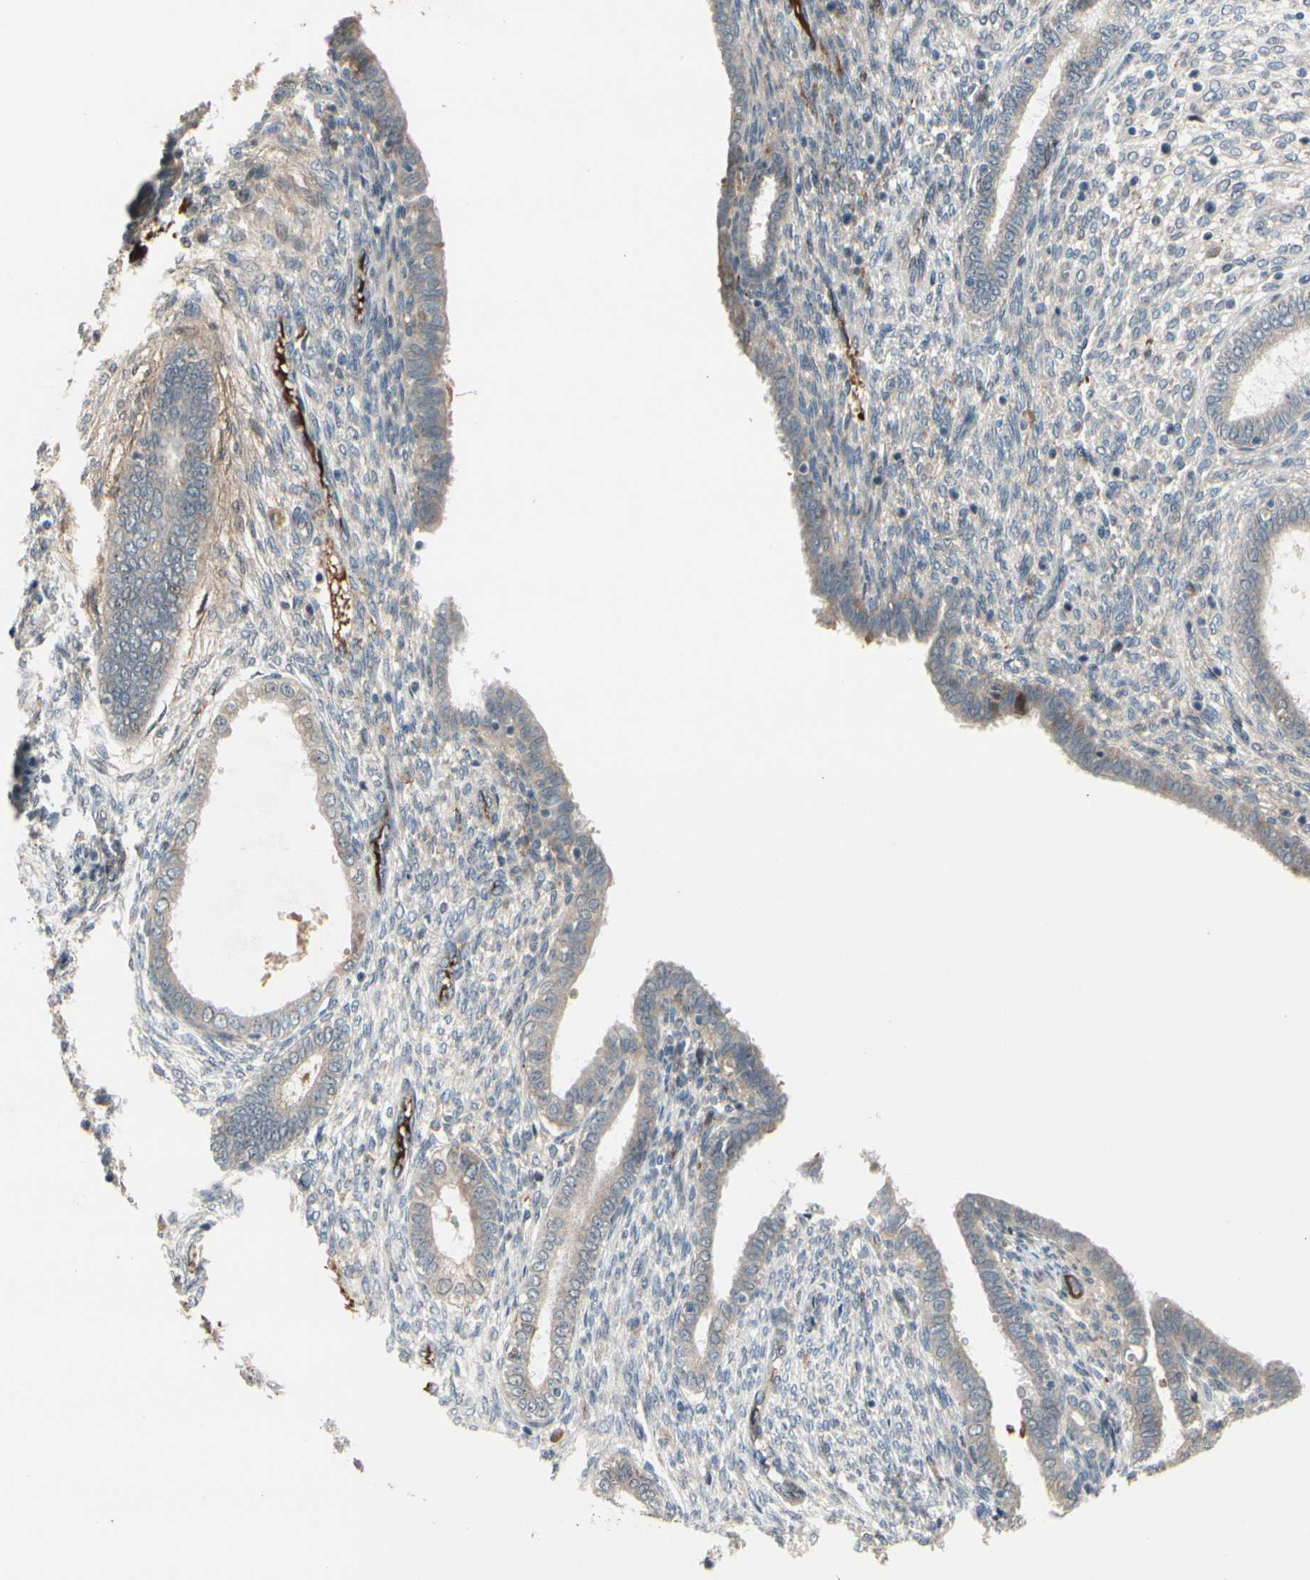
{"staining": {"intensity": "weak", "quantity": "<25%", "location": "cytoplasmic/membranous"}, "tissue": "endometrium", "cell_type": "Cells in endometrial stroma", "image_type": "normal", "snomed": [{"axis": "morphology", "description": "Normal tissue, NOS"}, {"axis": "topography", "description": "Endometrium"}], "caption": "This is a histopathology image of immunohistochemistry staining of benign endometrium, which shows no expression in cells in endometrial stroma. (IHC, brightfield microscopy, high magnification).", "gene": "SNX29", "patient": {"sex": "female", "age": 72}}